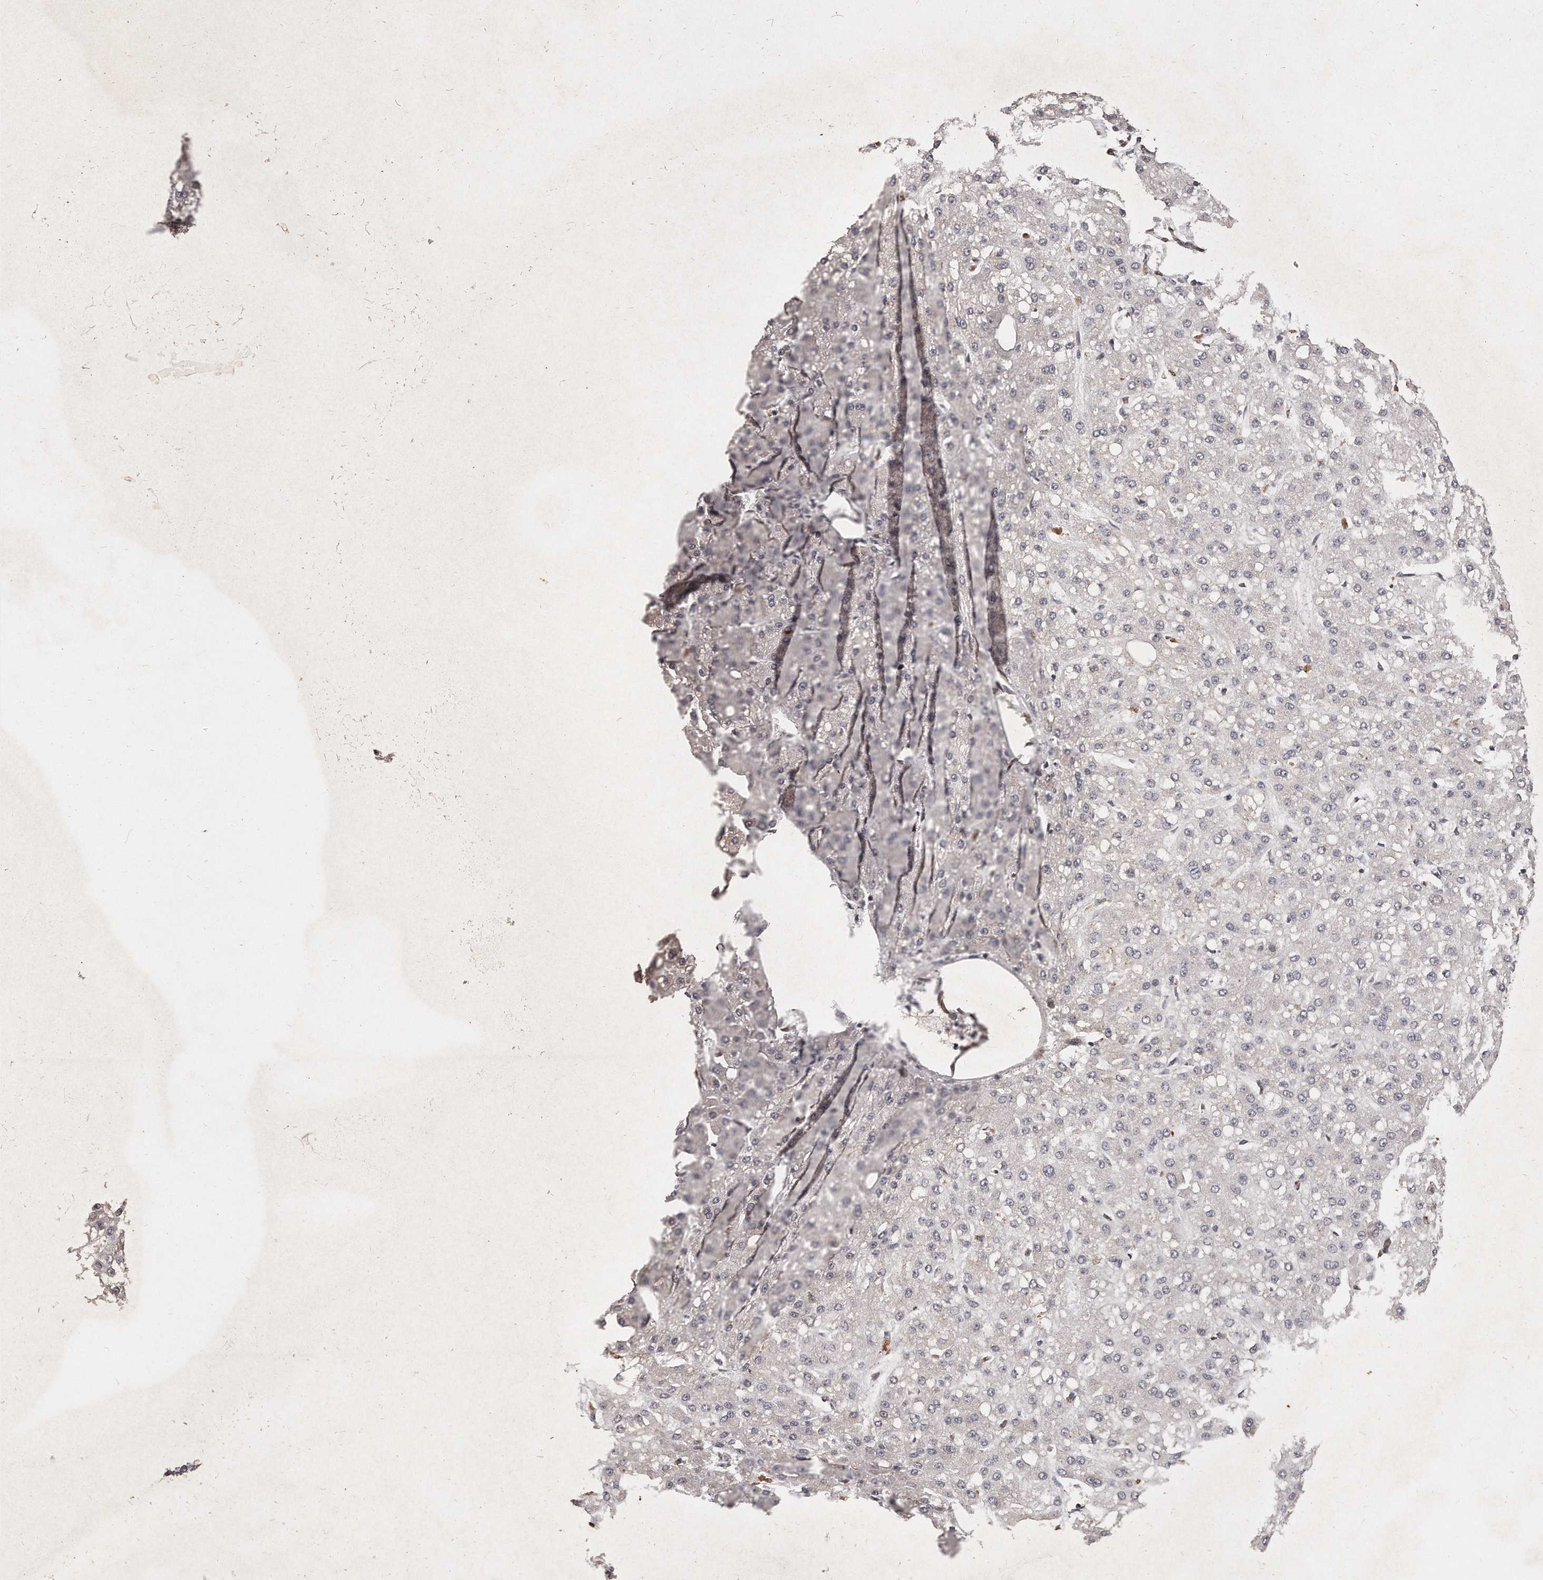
{"staining": {"intensity": "negative", "quantity": "none", "location": "none"}, "tissue": "liver cancer", "cell_type": "Tumor cells", "image_type": "cancer", "snomed": [{"axis": "morphology", "description": "Carcinoma, Hepatocellular, NOS"}, {"axis": "topography", "description": "Liver"}], "caption": "An immunohistochemistry photomicrograph of hepatocellular carcinoma (liver) is shown. There is no staining in tumor cells of hepatocellular carcinoma (liver). (DAB immunohistochemistry (IHC) with hematoxylin counter stain).", "gene": "HASPIN", "patient": {"sex": "male", "age": 67}}